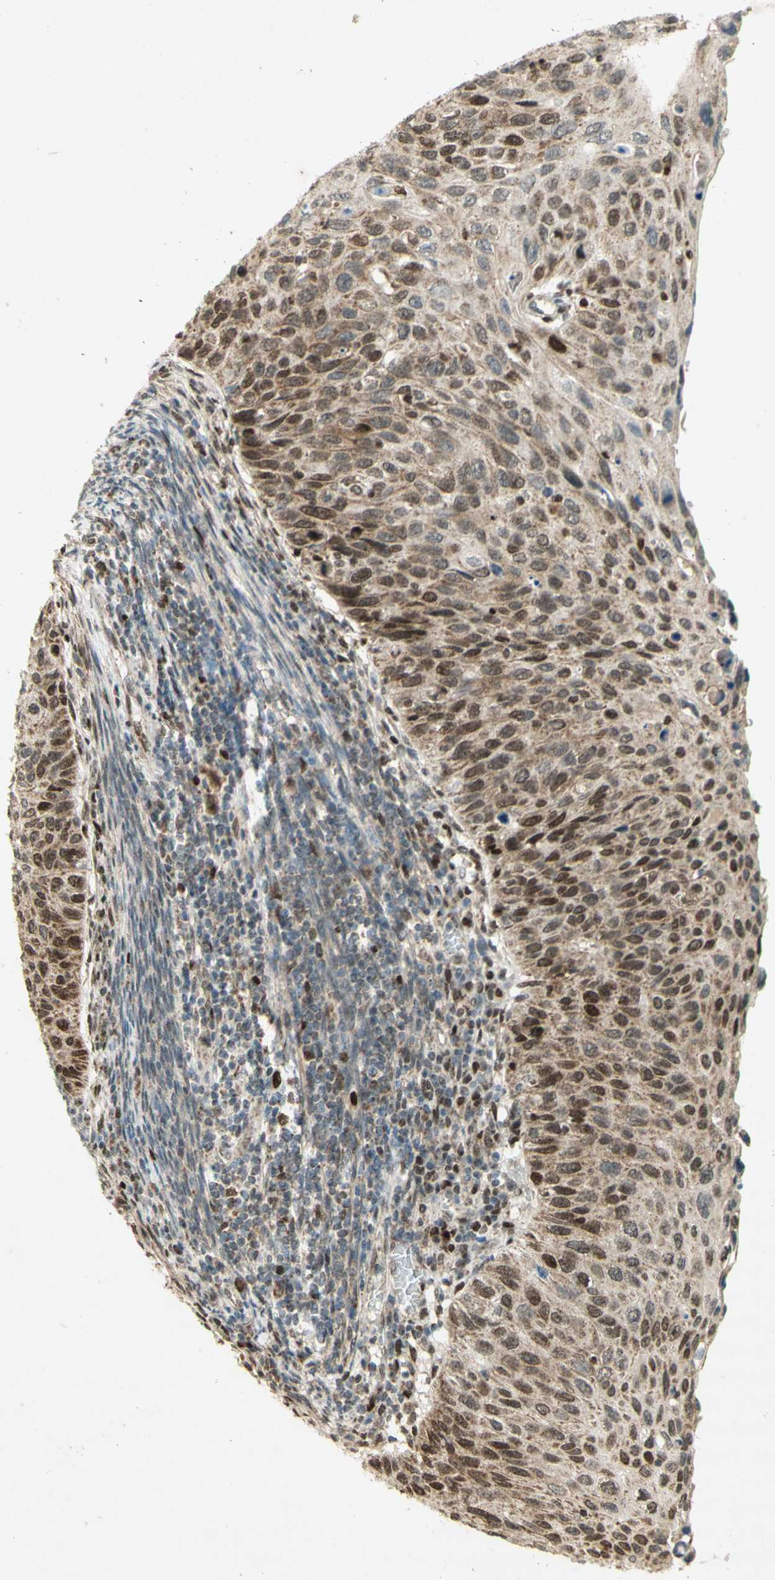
{"staining": {"intensity": "weak", "quantity": ">75%", "location": "nuclear"}, "tissue": "cervical cancer", "cell_type": "Tumor cells", "image_type": "cancer", "snomed": [{"axis": "morphology", "description": "Squamous cell carcinoma, NOS"}, {"axis": "topography", "description": "Cervix"}], "caption": "Weak nuclear protein expression is present in approximately >75% of tumor cells in squamous cell carcinoma (cervical).", "gene": "DNMT3A", "patient": {"sex": "female", "age": 70}}